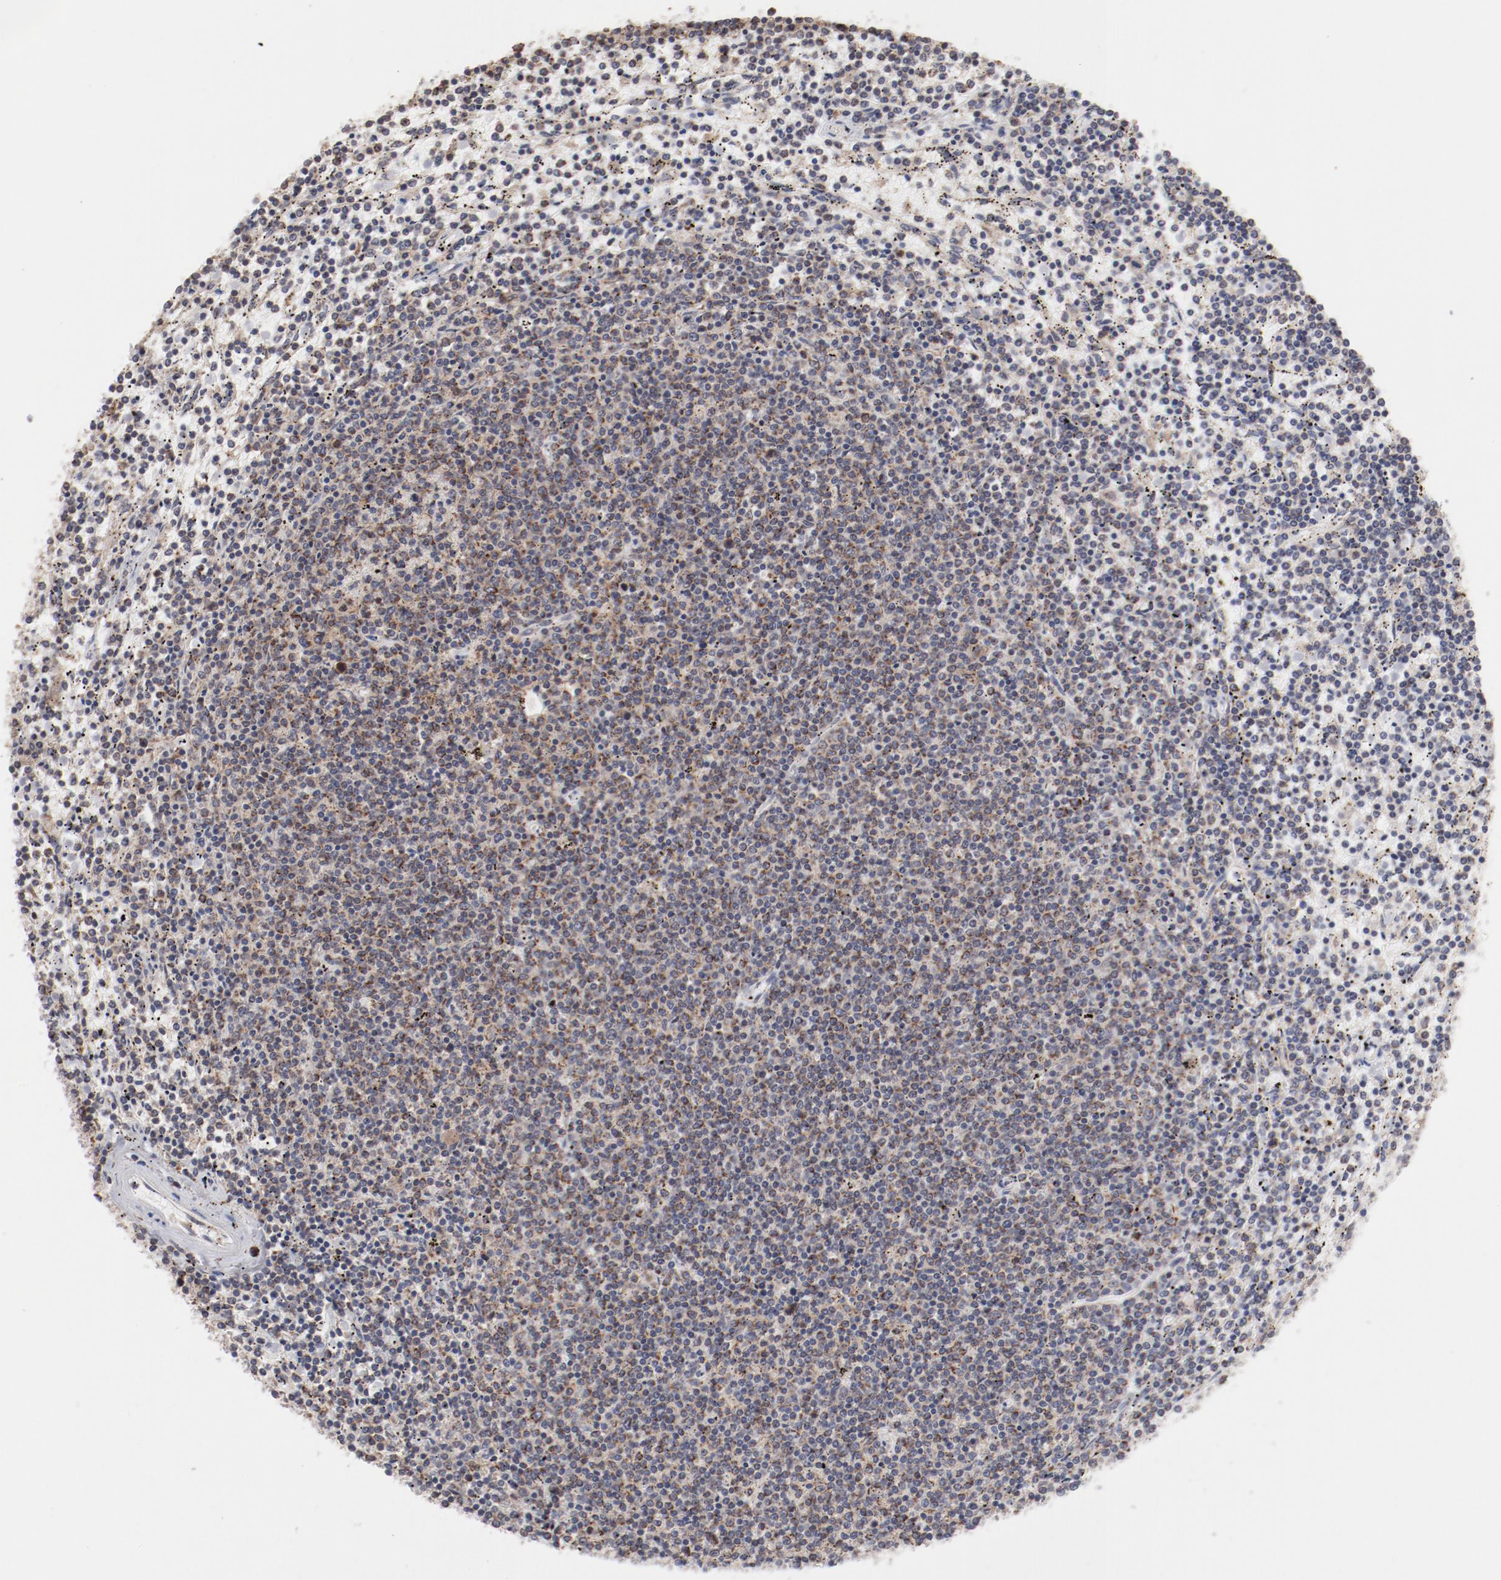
{"staining": {"intensity": "weak", "quantity": ">75%", "location": "cytoplasmic/membranous"}, "tissue": "lymphoma", "cell_type": "Tumor cells", "image_type": "cancer", "snomed": [{"axis": "morphology", "description": "Malignant lymphoma, non-Hodgkin's type, Low grade"}, {"axis": "topography", "description": "Spleen"}], "caption": "Tumor cells reveal low levels of weak cytoplasmic/membranous positivity in approximately >75% of cells in human low-grade malignant lymphoma, non-Hodgkin's type. (brown staining indicates protein expression, while blue staining denotes nuclei).", "gene": "PPFIBP2", "patient": {"sex": "female", "age": 50}}